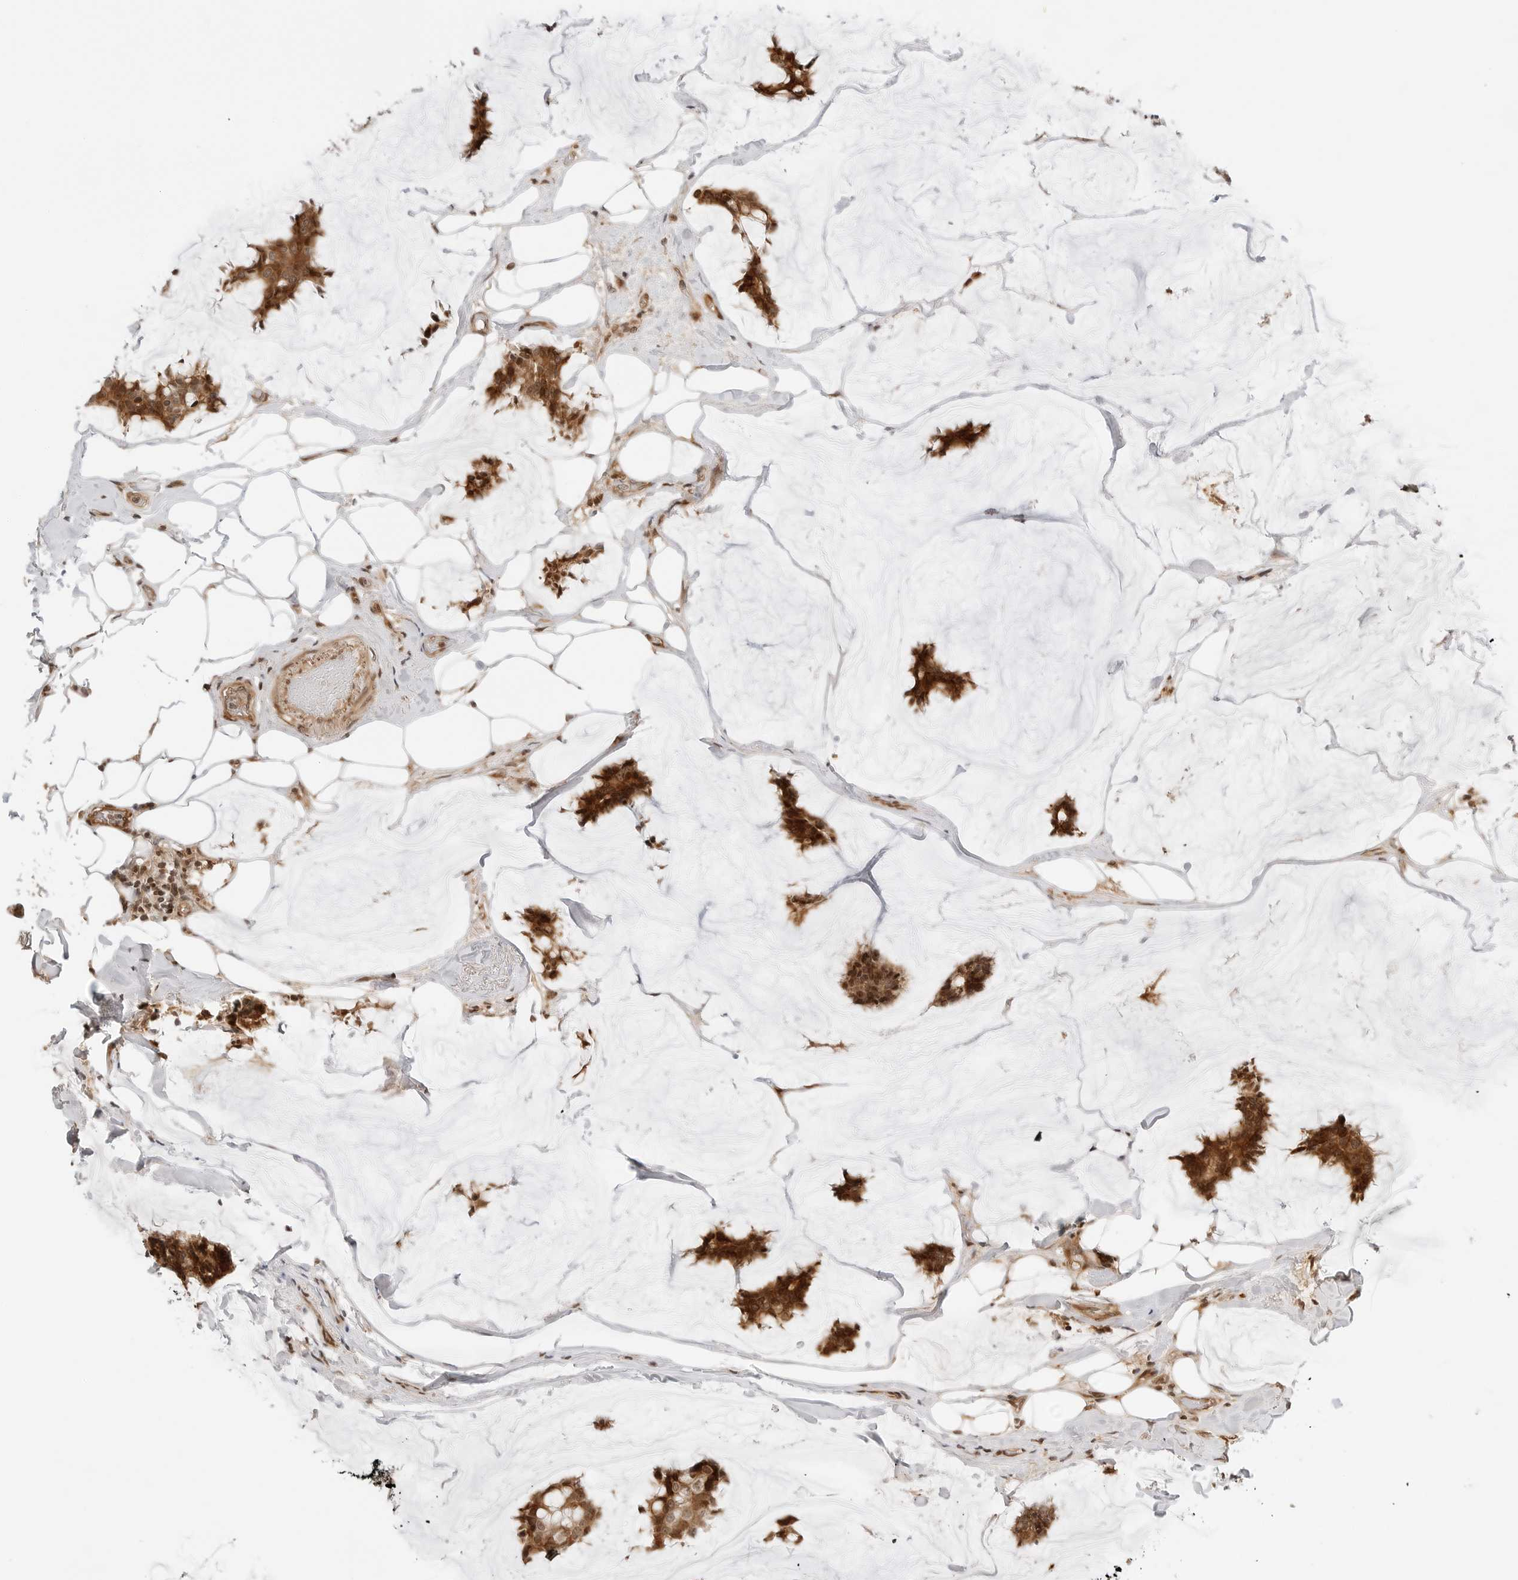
{"staining": {"intensity": "moderate", "quantity": ">75%", "location": "cytoplasmic/membranous,nuclear"}, "tissue": "breast cancer", "cell_type": "Tumor cells", "image_type": "cancer", "snomed": [{"axis": "morphology", "description": "Duct carcinoma"}, {"axis": "topography", "description": "Breast"}], "caption": "A histopathology image showing moderate cytoplasmic/membranous and nuclear positivity in about >75% of tumor cells in breast cancer, as visualized by brown immunohistochemical staining.", "gene": "GEM", "patient": {"sex": "female", "age": 93}}